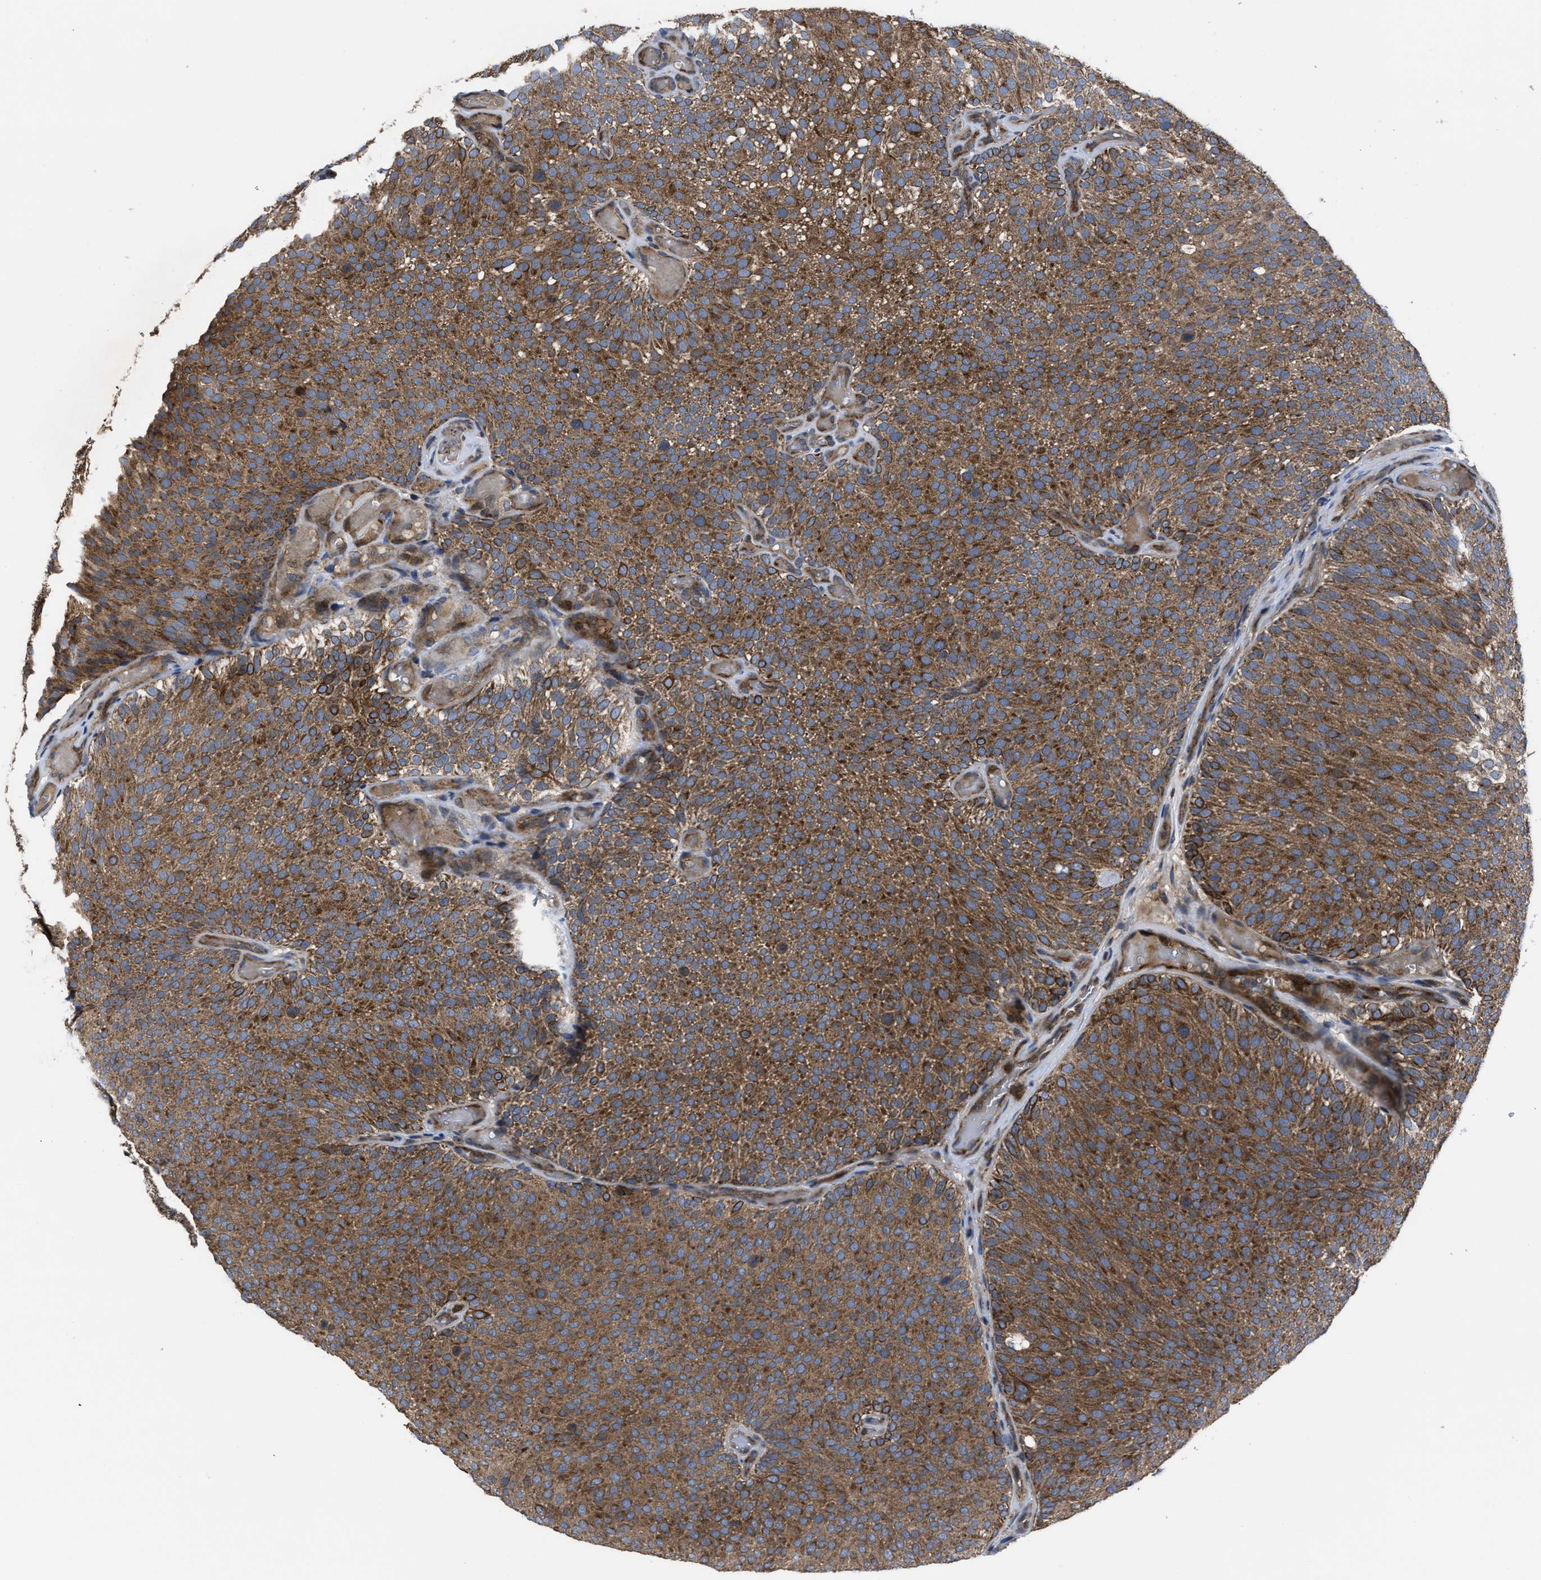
{"staining": {"intensity": "moderate", "quantity": ">75%", "location": "cytoplasmic/membranous"}, "tissue": "urothelial cancer", "cell_type": "Tumor cells", "image_type": "cancer", "snomed": [{"axis": "morphology", "description": "Urothelial carcinoma, Low grade"}, {"axis": "topography", "description": "Urinary bladder"}], "caption": "Urothelial cancer stained with immunohistochemistry (IHC) displays moderate cytoplasmic/membranous staining in about >75% of tumor cells.", "gene": "PASK", "patient": {"sex": "male", "age": 78}}